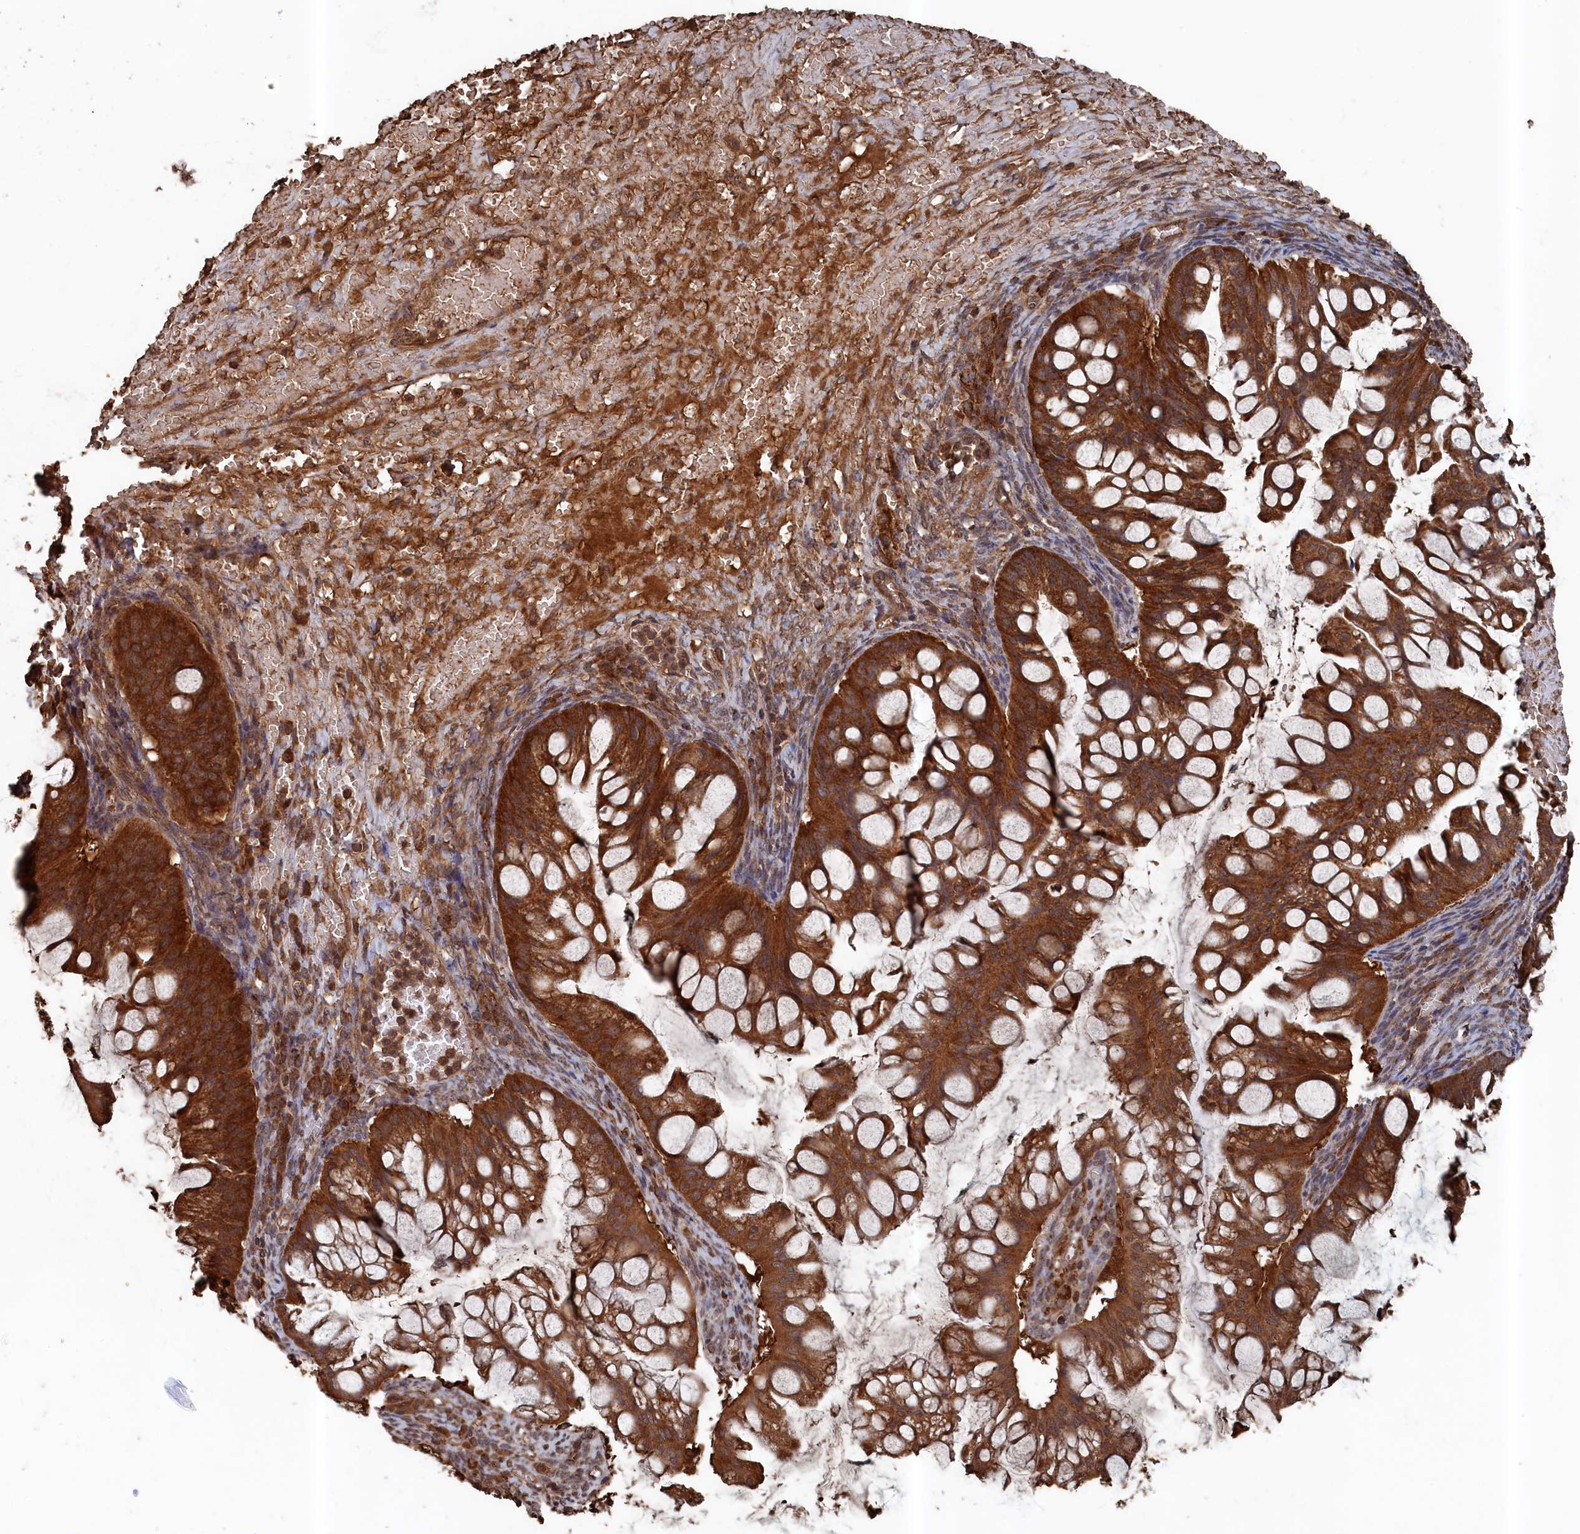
{"staining": {"intensity": "strong", "quantity": ">75%", "location": "cytoplasmic/membranous"}, "tissue": "ovarian cancer", "cell_type": "Tumor cells", "image_type": "cancer", "snomed": [{"axis": "morphology", "description": "Cystadenocarcinoma, mucinous, NOS"}, {"axis": "topography", "description": "Ovary"}], "caption": "Protein analysis of ovarian mucinous cystadenocarcinoma tissue demonstrates strong cytoplasmic/membranous positivity in approximately >75% of tumor cells.", "gene": "SNX33", "patient": {"sex": "female", "age": 73}}